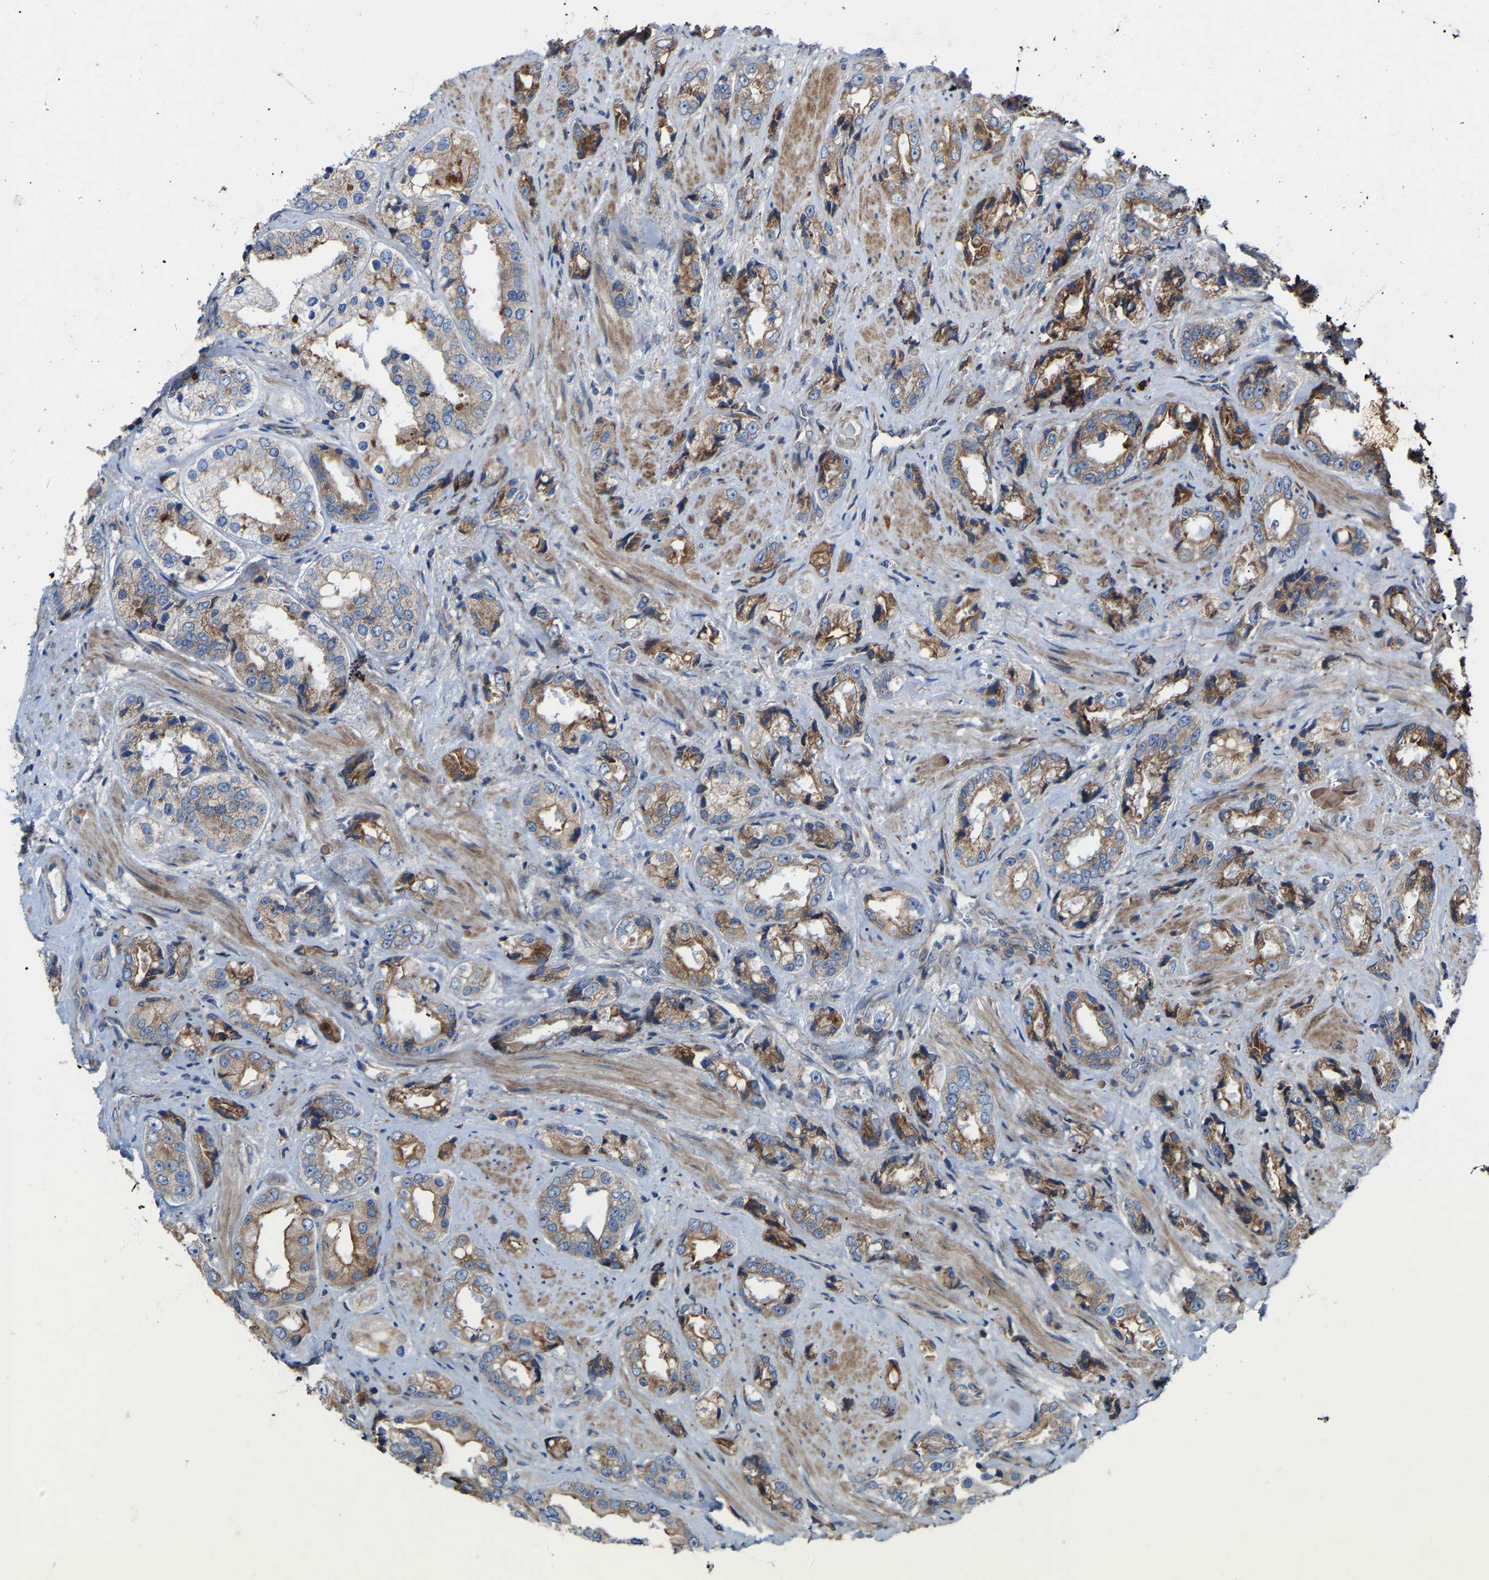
{"staining": {"intensity": "moderate", "quantity": ">75%", "location": "cytoplasmic/membranous"}, "tissue": "prostate cancer", "cell_type": "Tumor cells", "image_type": "cancer", "snomed": [{"axis": "morphology", "description": "Adenocarcinoma, High grade"}, {"axis": "topography", "description": "Prostate"}], "caption": "Tumor cells exhibit medium levels of moderate cytoplasmic/membranous staining in approximately >75% of cells in prostate adenocarcinoma (high-grade).", "gene": "TOR1B", "patient": {"sex": "male", "age": 61}}